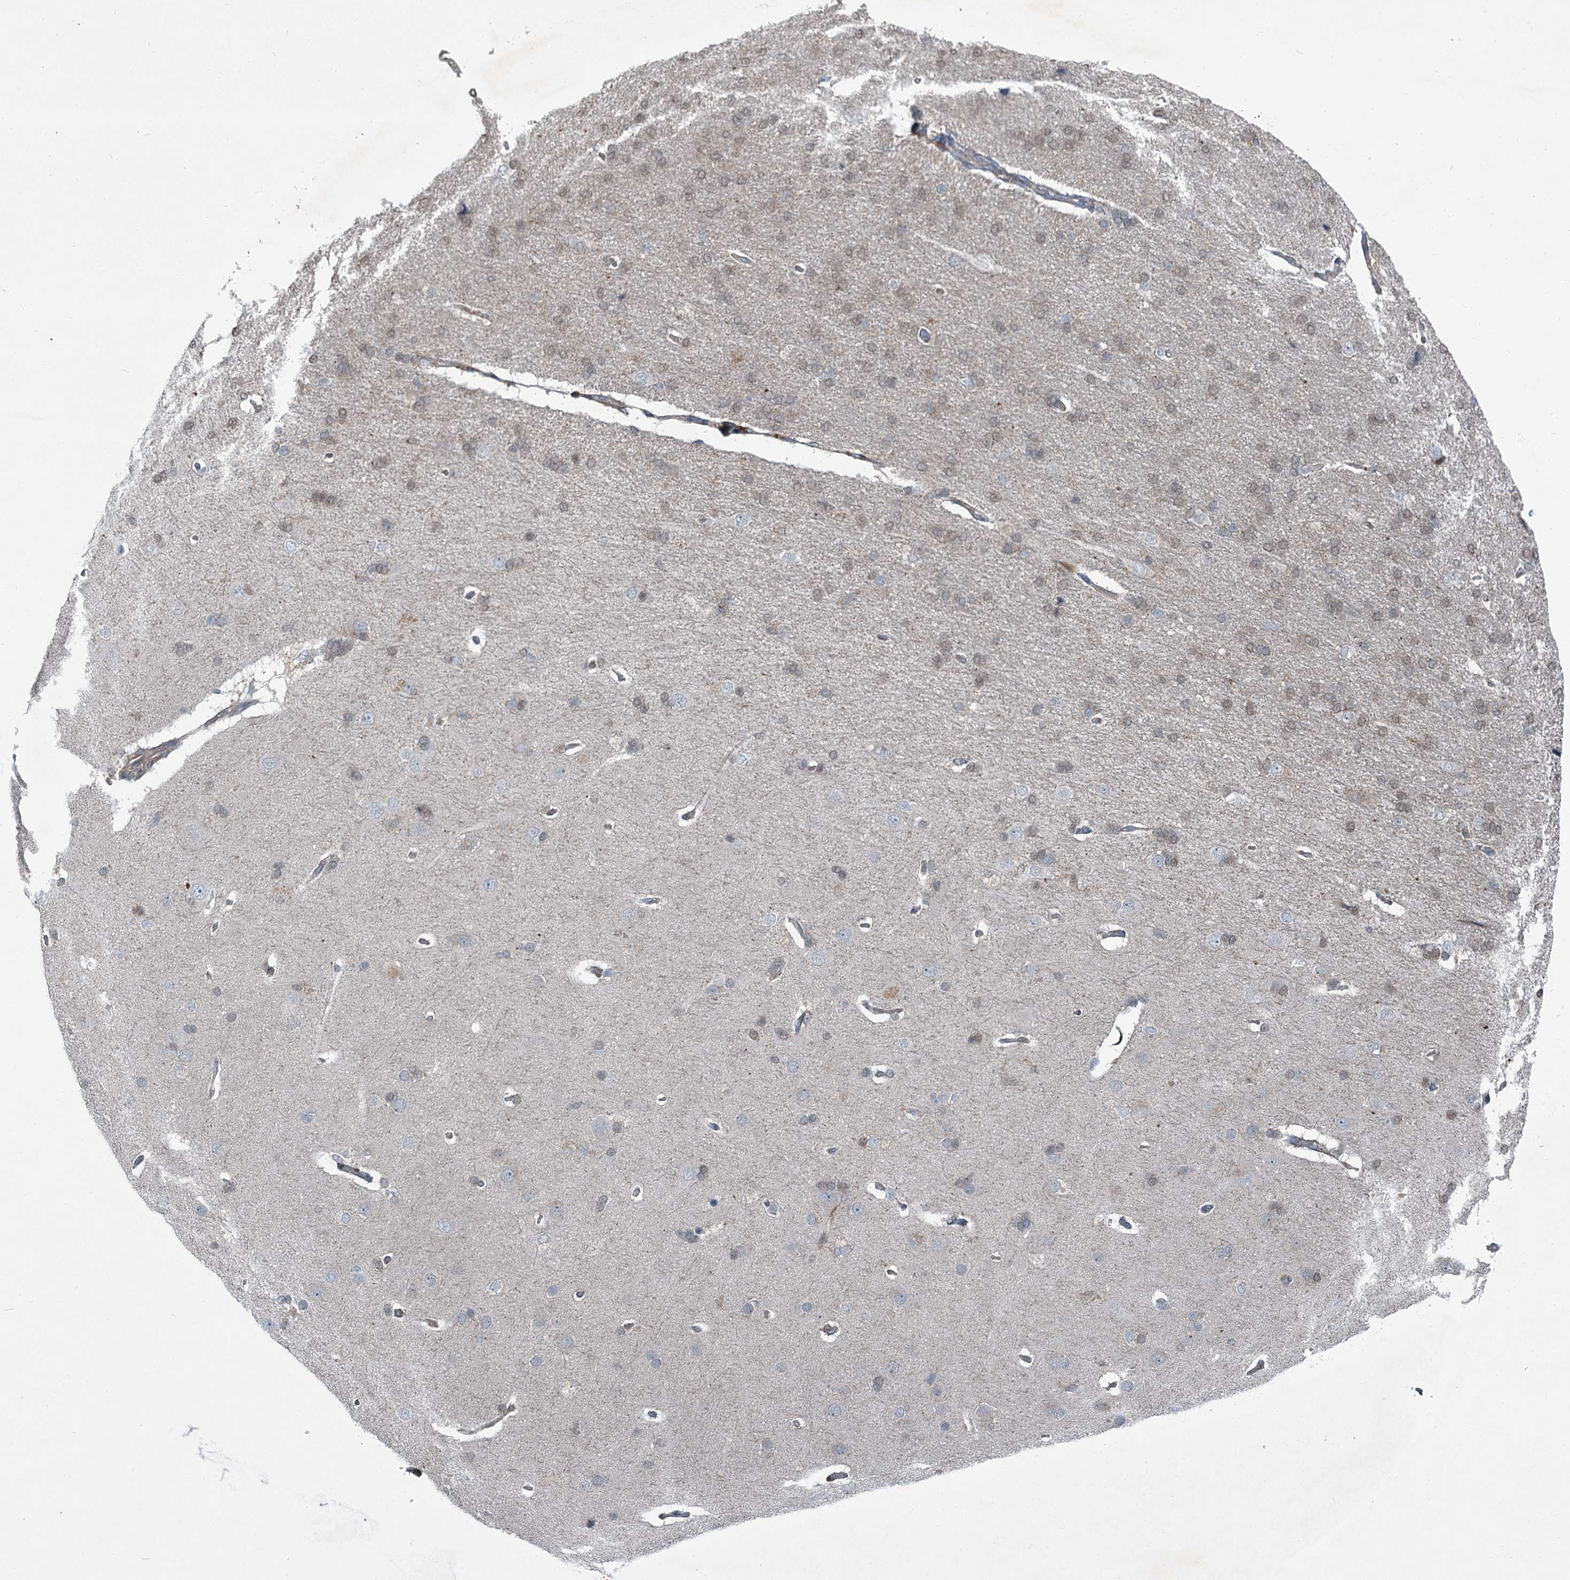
{"staining": {"intensity": "weak", "quantity": "25%-75%", "location": "cytoplasmic/membranous"}, "tissue": "cerebral cortex", "cell_type": "Endothelial cells", "image_type": "normal", "snomed": [{"axis": "morphology", "description": "Normal tissue, NOS"}, {"axis": "topography", "description": "Cerebral cortex"}], "caption": "A brown stain shows weak cytoplasmic/membranous expression of a protein in endothelial cells of unremarkable human cerebral cortex.", "gene": "AXL", "patient": {"sex": "male", "age": 62}}